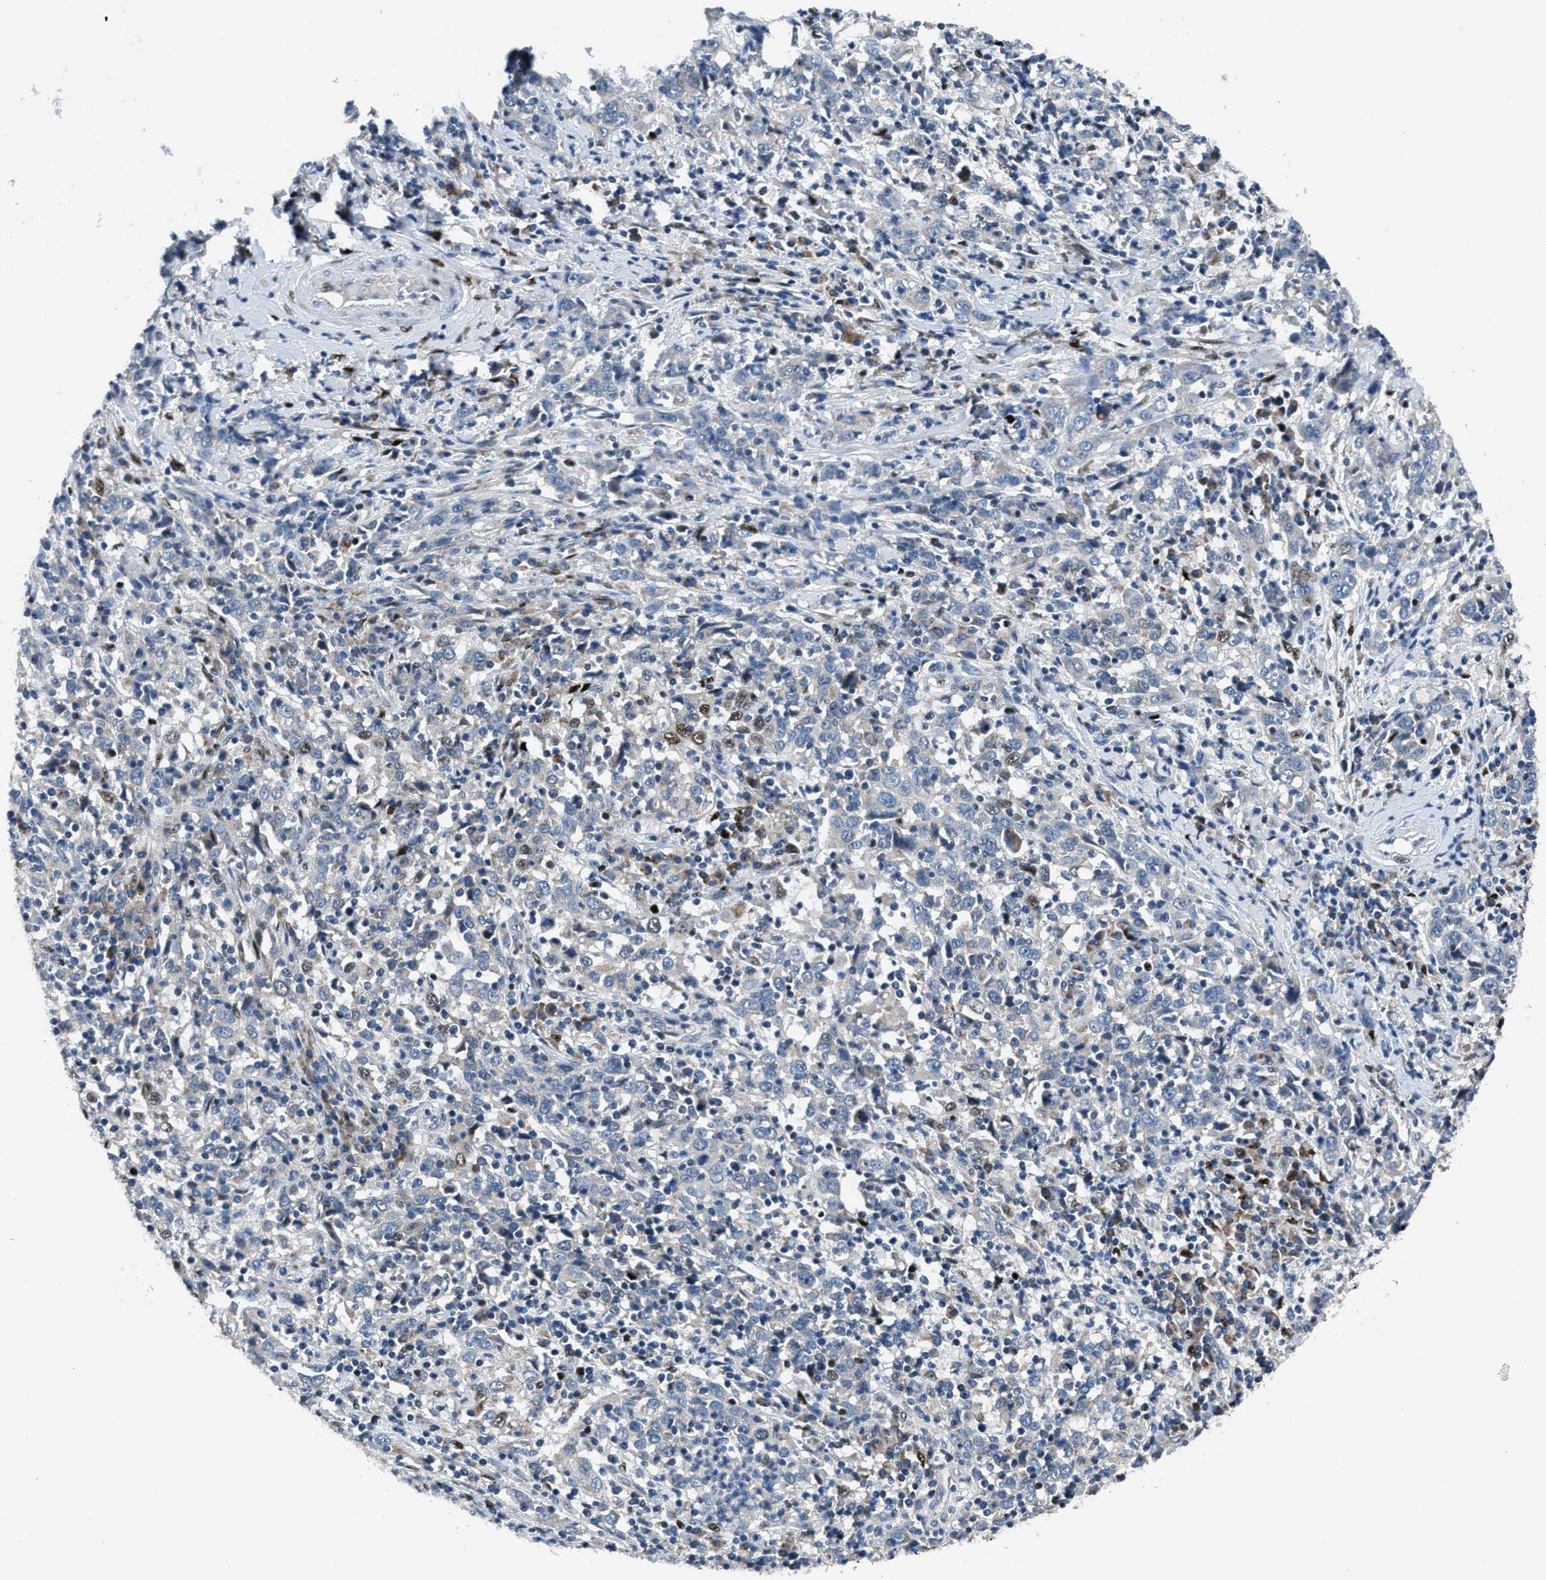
{"staining": {"intensity": "moderate", "quantity": "<25%", "location": "nuclear"}, "tissue": "cervical cancer", "cell_type": "Tumor cells", "image_type": "cancer", "snomed": [{"axis": "morphology", "description": "Squamous cell carcinoma, NOS"}, {"axis": "topography", "description": "Cervix"}], "caption": "Cervical squamous cell carcinoma tissue shows moderate nuclear positivity in about <25% of tumor cells", "gene": "EGR1", "patient": {"sex": "female", "age": 46}}